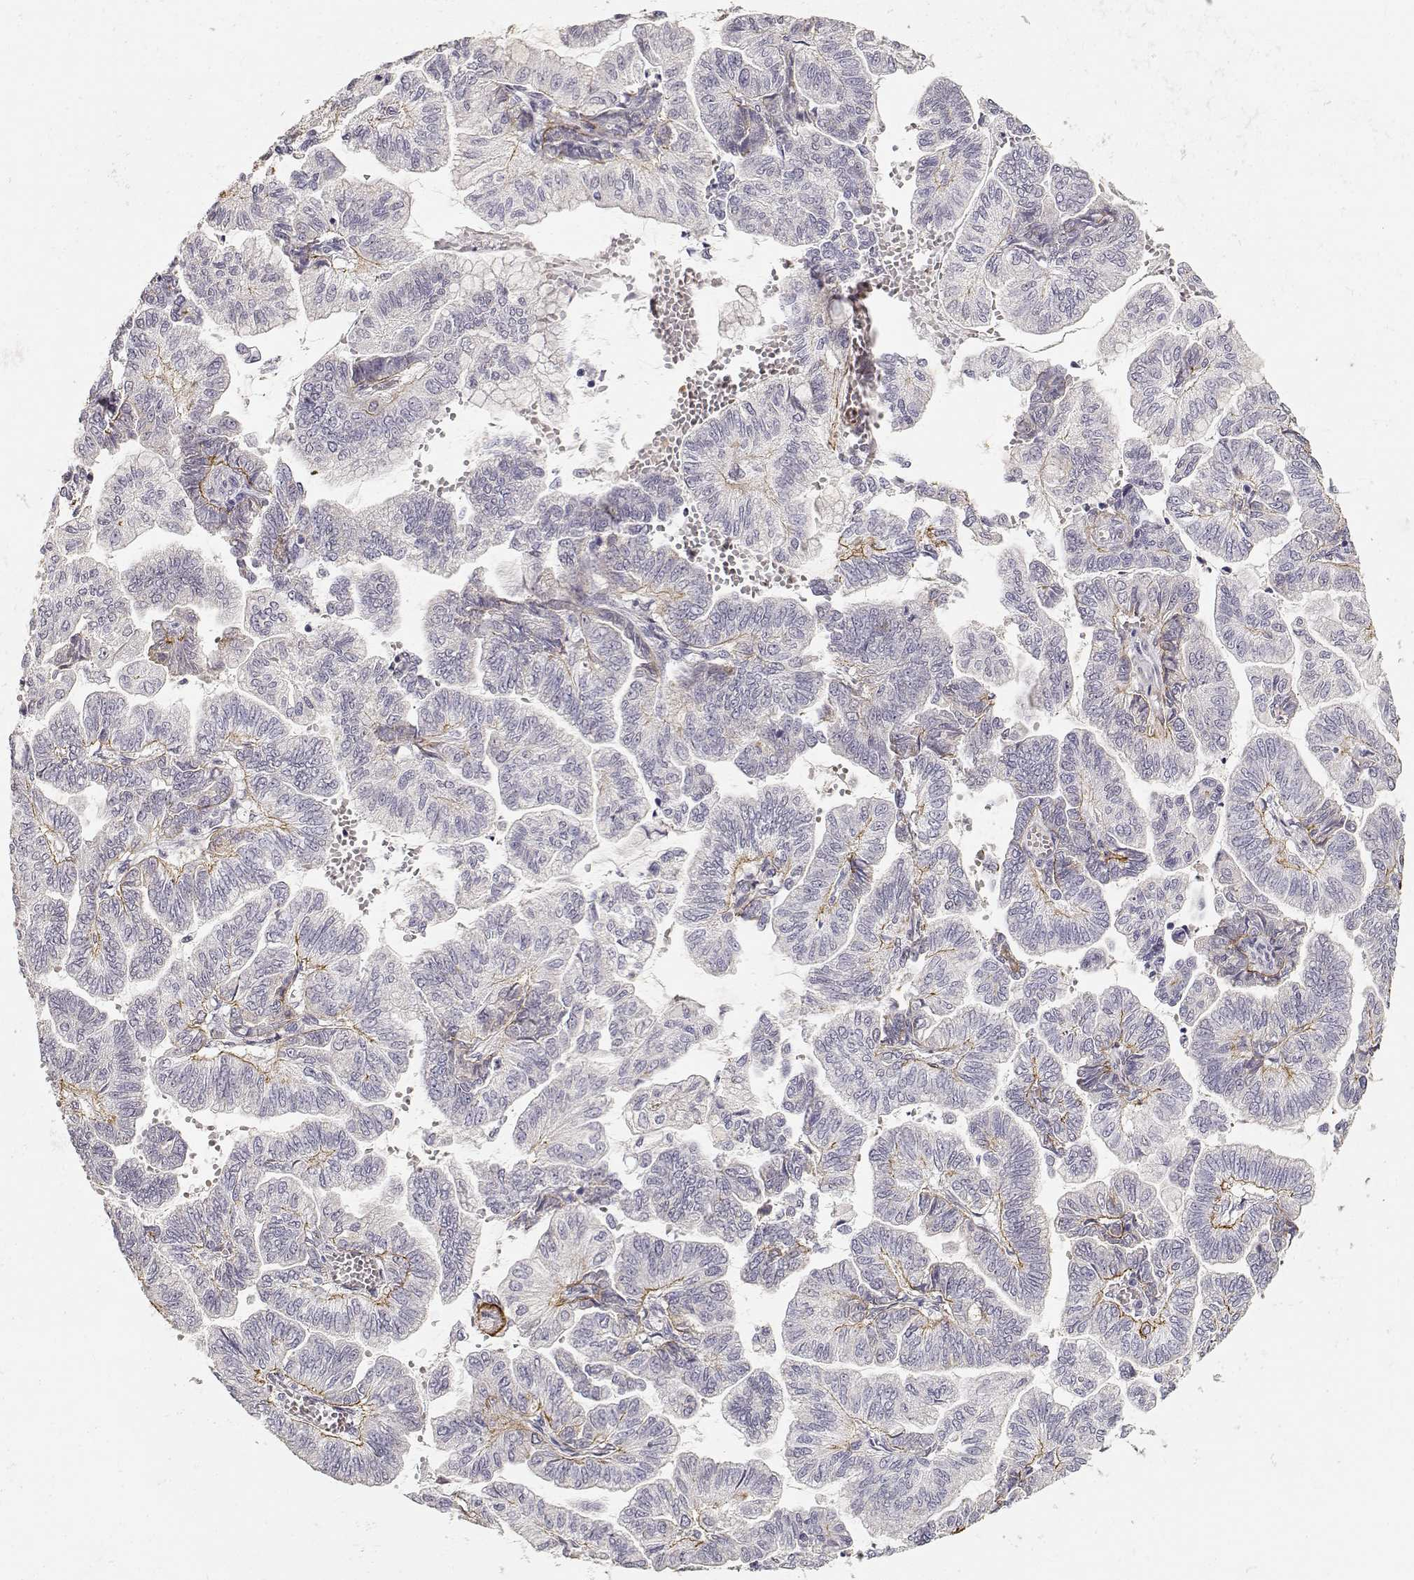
{"staining": {"intensity": "negative", "quantity": "none", "location": "none"}, "tissue": "stomach cancer", "cell_type": "Tumor cells", "image_type": "cancer", "snomed": [{"axis": "morphology", "description": "Adenocarcinoma, NOS"}, {"axis": "topography", "description": "Stomach"}], "caption": "This is an IHC photomicrograph of adenocarcinoma (stomach). There is no expression in tumor cells.", "gene": "LAMA5", "patient": {"sex": "male", "age": 83}}